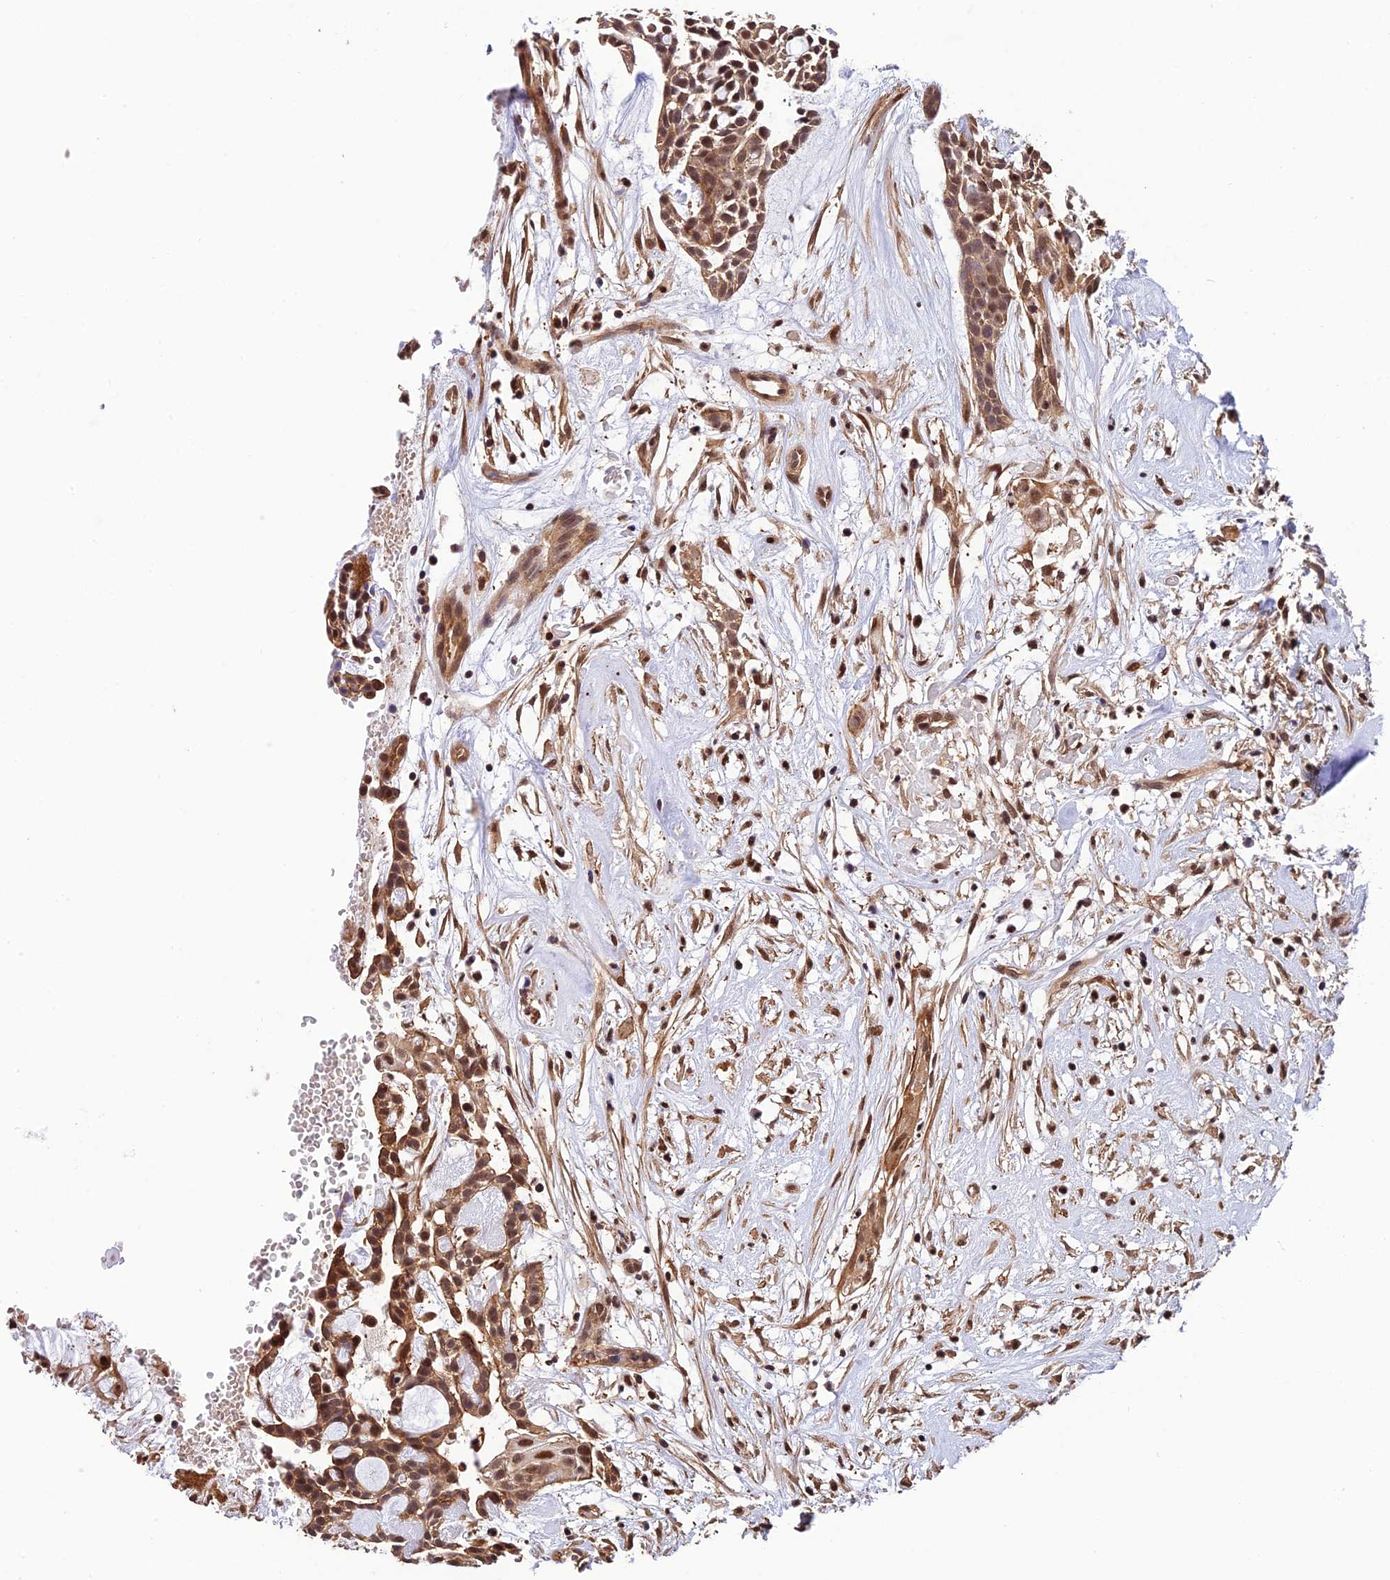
{"staining": {"intensity": "moderate", "quantity": ">75%", "location": "cytoplasmic/membranous,nuclear"}, "tissue": "head and neck cancer", "cell_type": "Tumor cells", "image_type": "cancer", "snomed": [{"axis": "morphology", "description": "Adenocarcinoma, NOS"}, {"axis": "topography", "description": "Subcutis"}, {"axis": "topography", "description": "Head-Neck"}], "caption": "Immunohistochemistry histopathology image of head and neck cancer (adenocarcinoma) stained for a protein (brown), which displays medium levels of moderate cytoplasmic/membranous and nuclear expression in approximately >75% of tumor cells.", "gene": "PSMB3", "patient": {"sex": "female", "age": 73}}